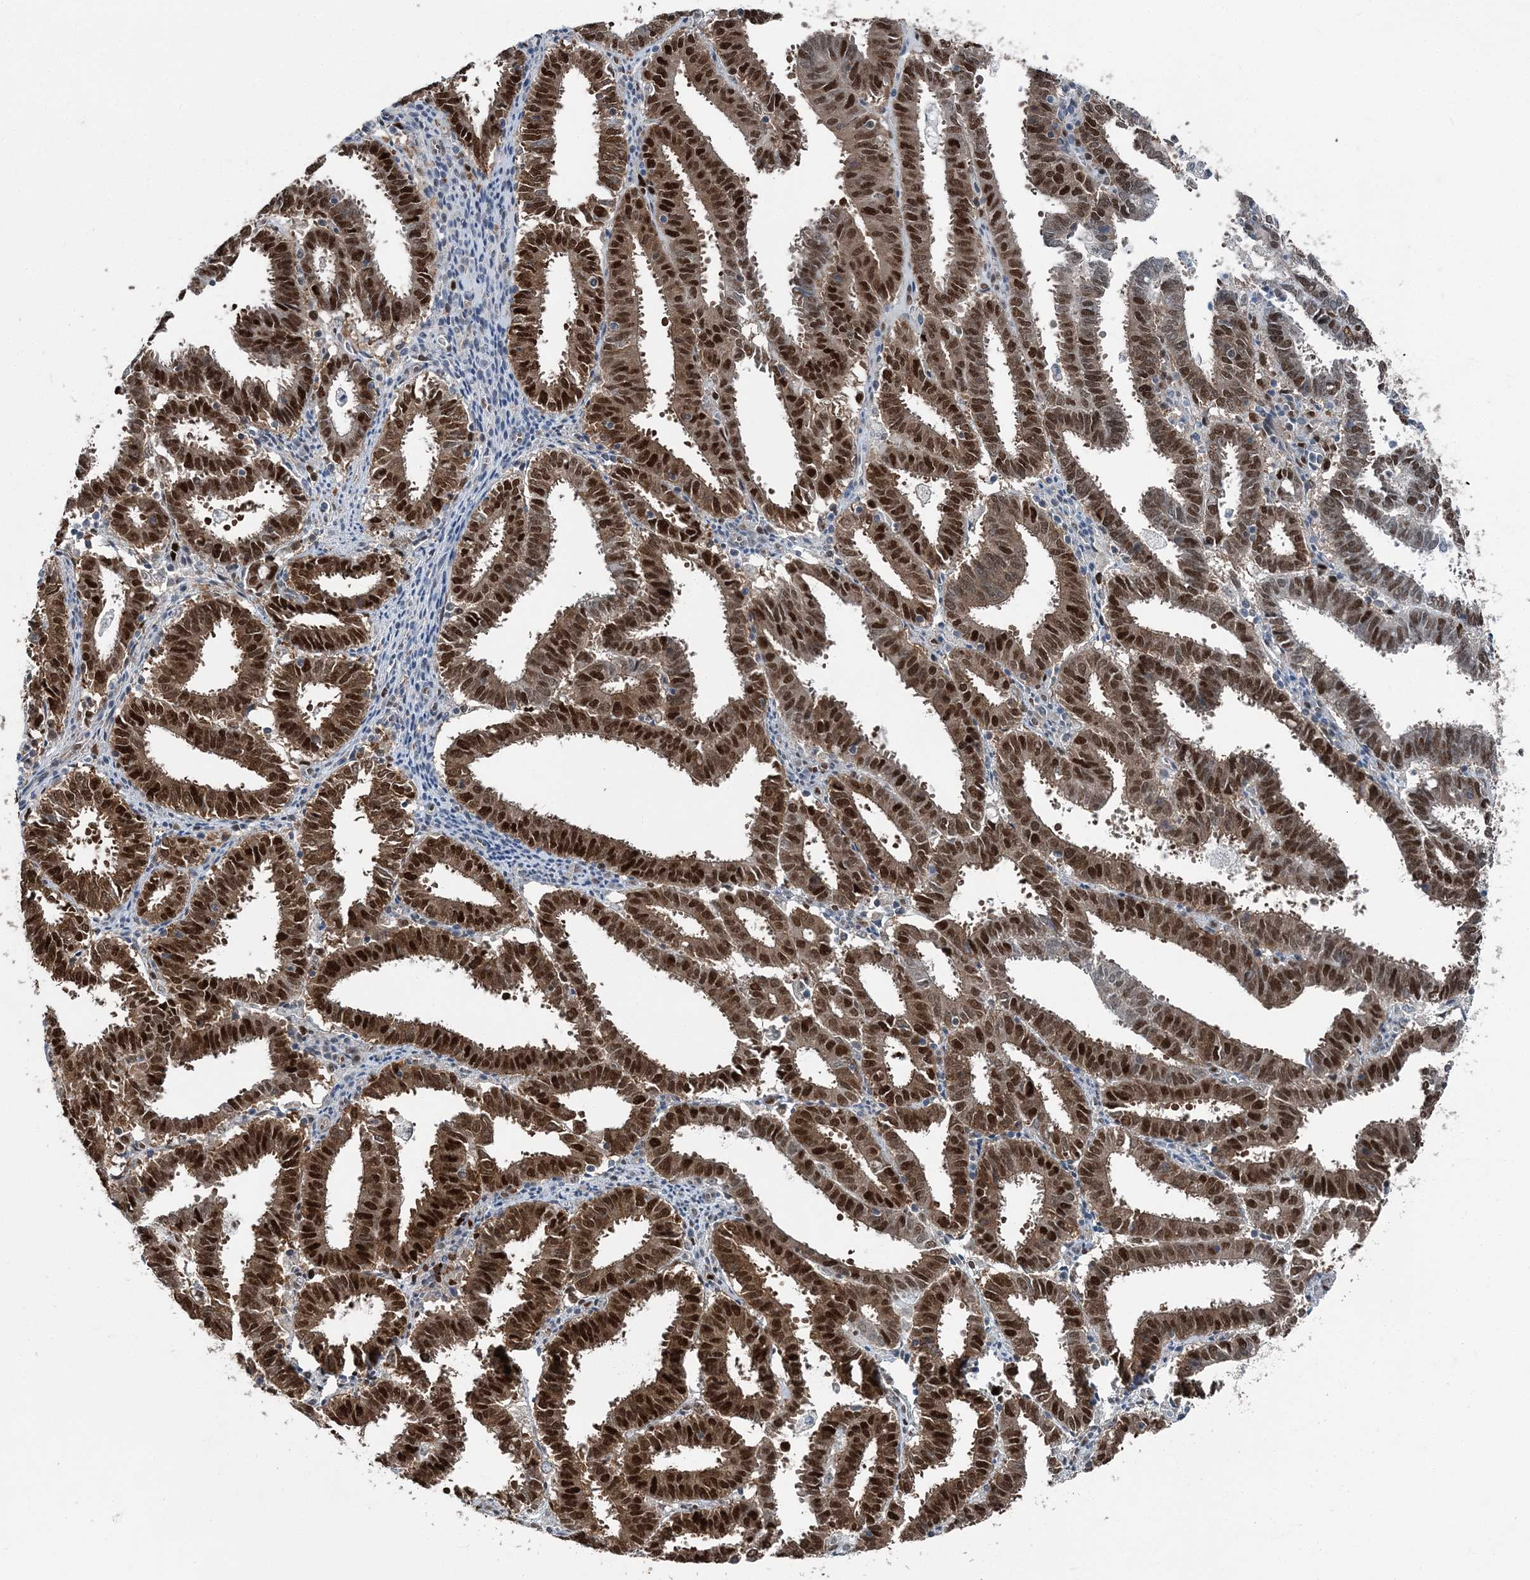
{"staining": {"intensity": "strong", "quantity": ">75%", "location": "nuclear"}, "tissue": "endometrial cancer", "cell_type": "Tumor cells", "image_type": "cancer", "snomed": [{"axis": "morphology", "description": "Adenocarcinoma, NOS"}, {"axis": "topography", "description": "Uterus"}], "caption": "The micrograph displays immunohistochemical staining of endometrial cancer (adenocarcinoma). There is strong nuclear staining is seen in approximately >75% of tumor cells.", "gene": "HAT1", "patient": {"sex": "female", "age": 83}}